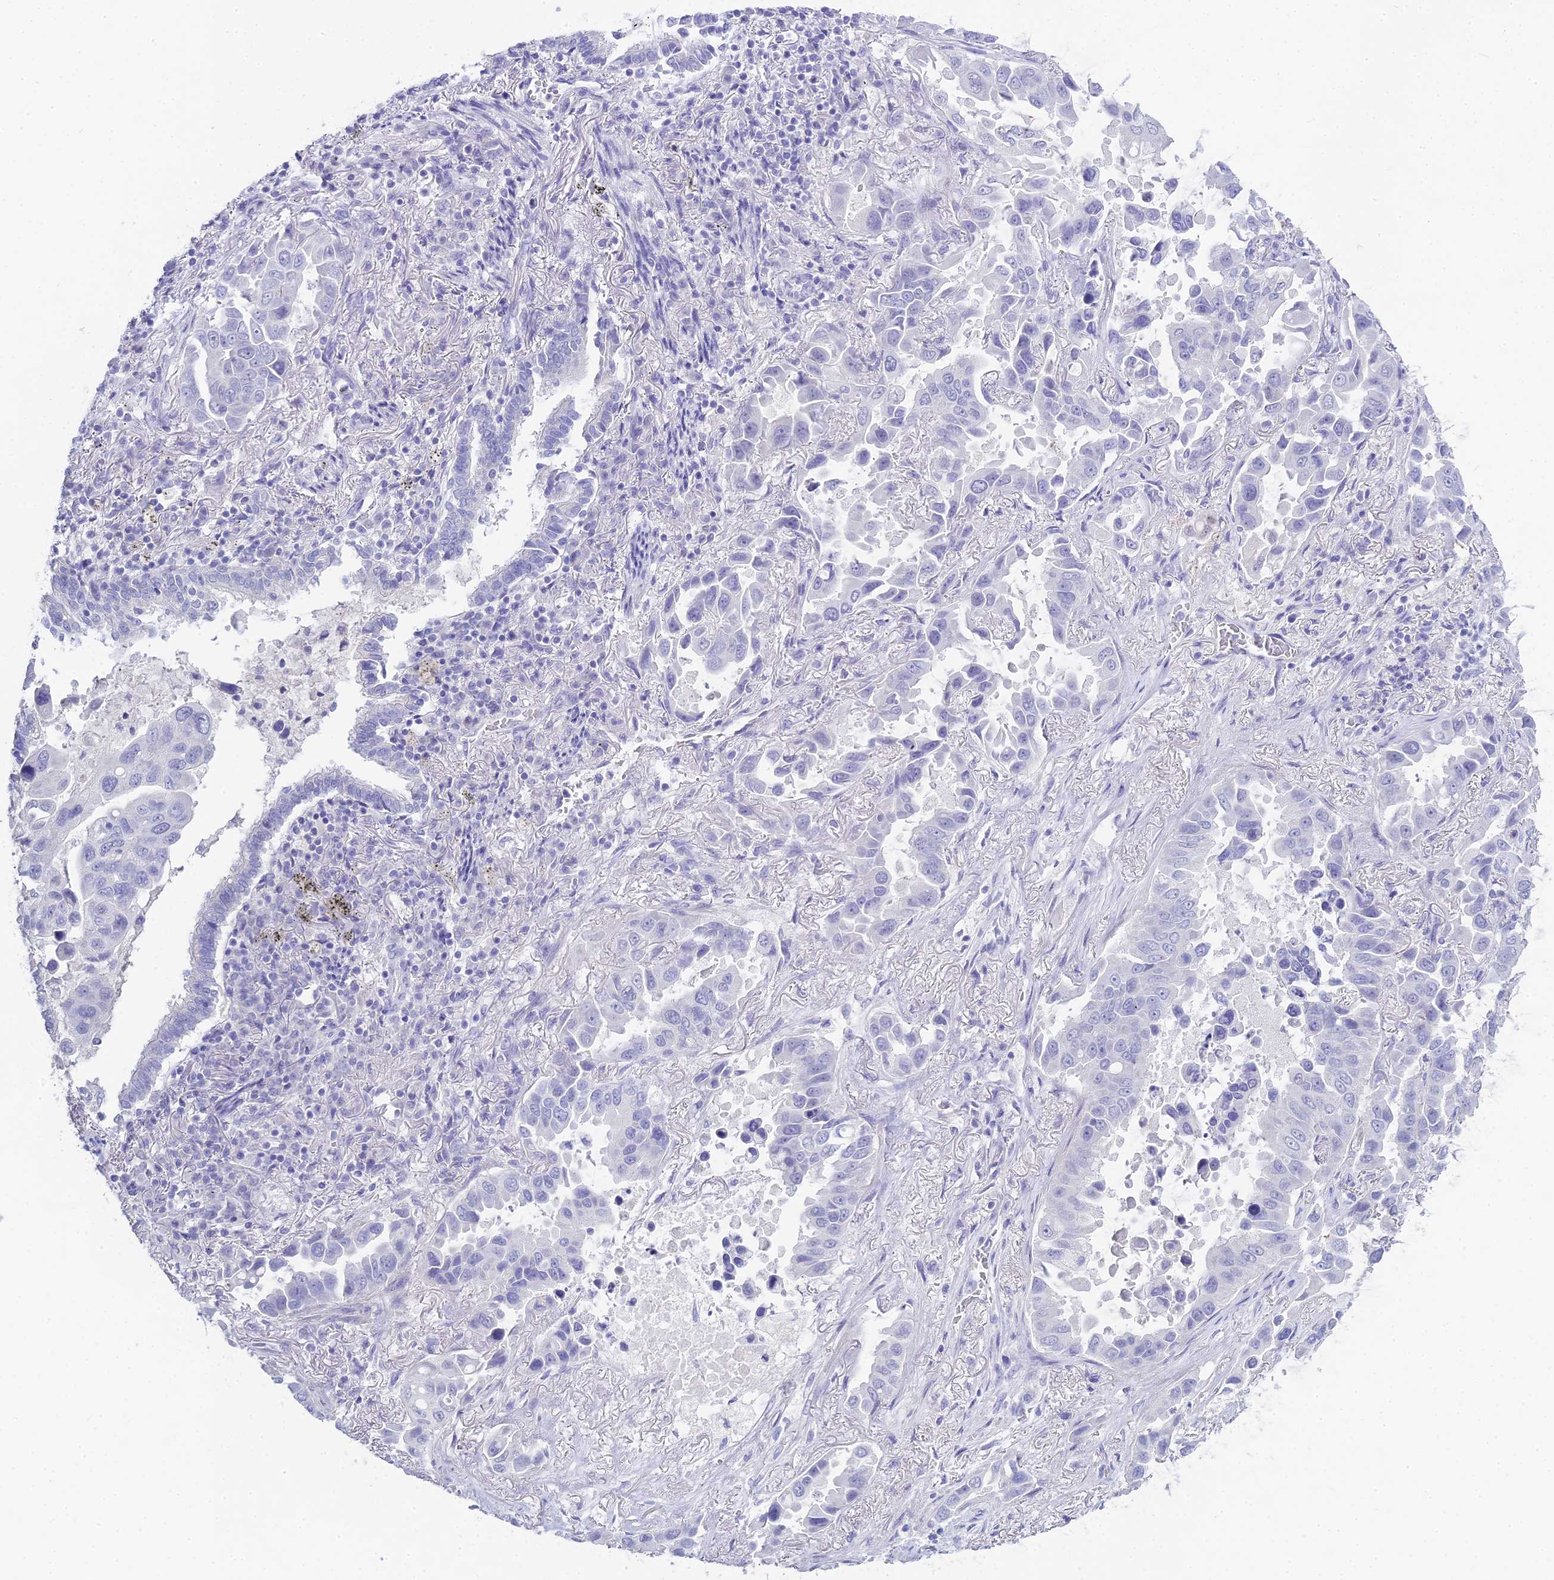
{"staining": {"intensity": "negative", "quantity": "none", "location": "none"}, "tissue": "lung cancer", "cell_type": "Tumor cells", "image_type": "cancer", "snomed": [{"axis": "morphology", "description": "Adenocarcinoma, NOS"}, {"axis": "topography", "description": "Lung"}], "caption": "Immunohistochemistry (IHC) histopathology image of neoplastic tissue: lung adenocarcinoma stained with DAB (3,3'-diaminobenzidine) shows no significant protein positivity in tumor cells.", "gene": "S100A7", "patient": {"sex": "male", "age": 64}}